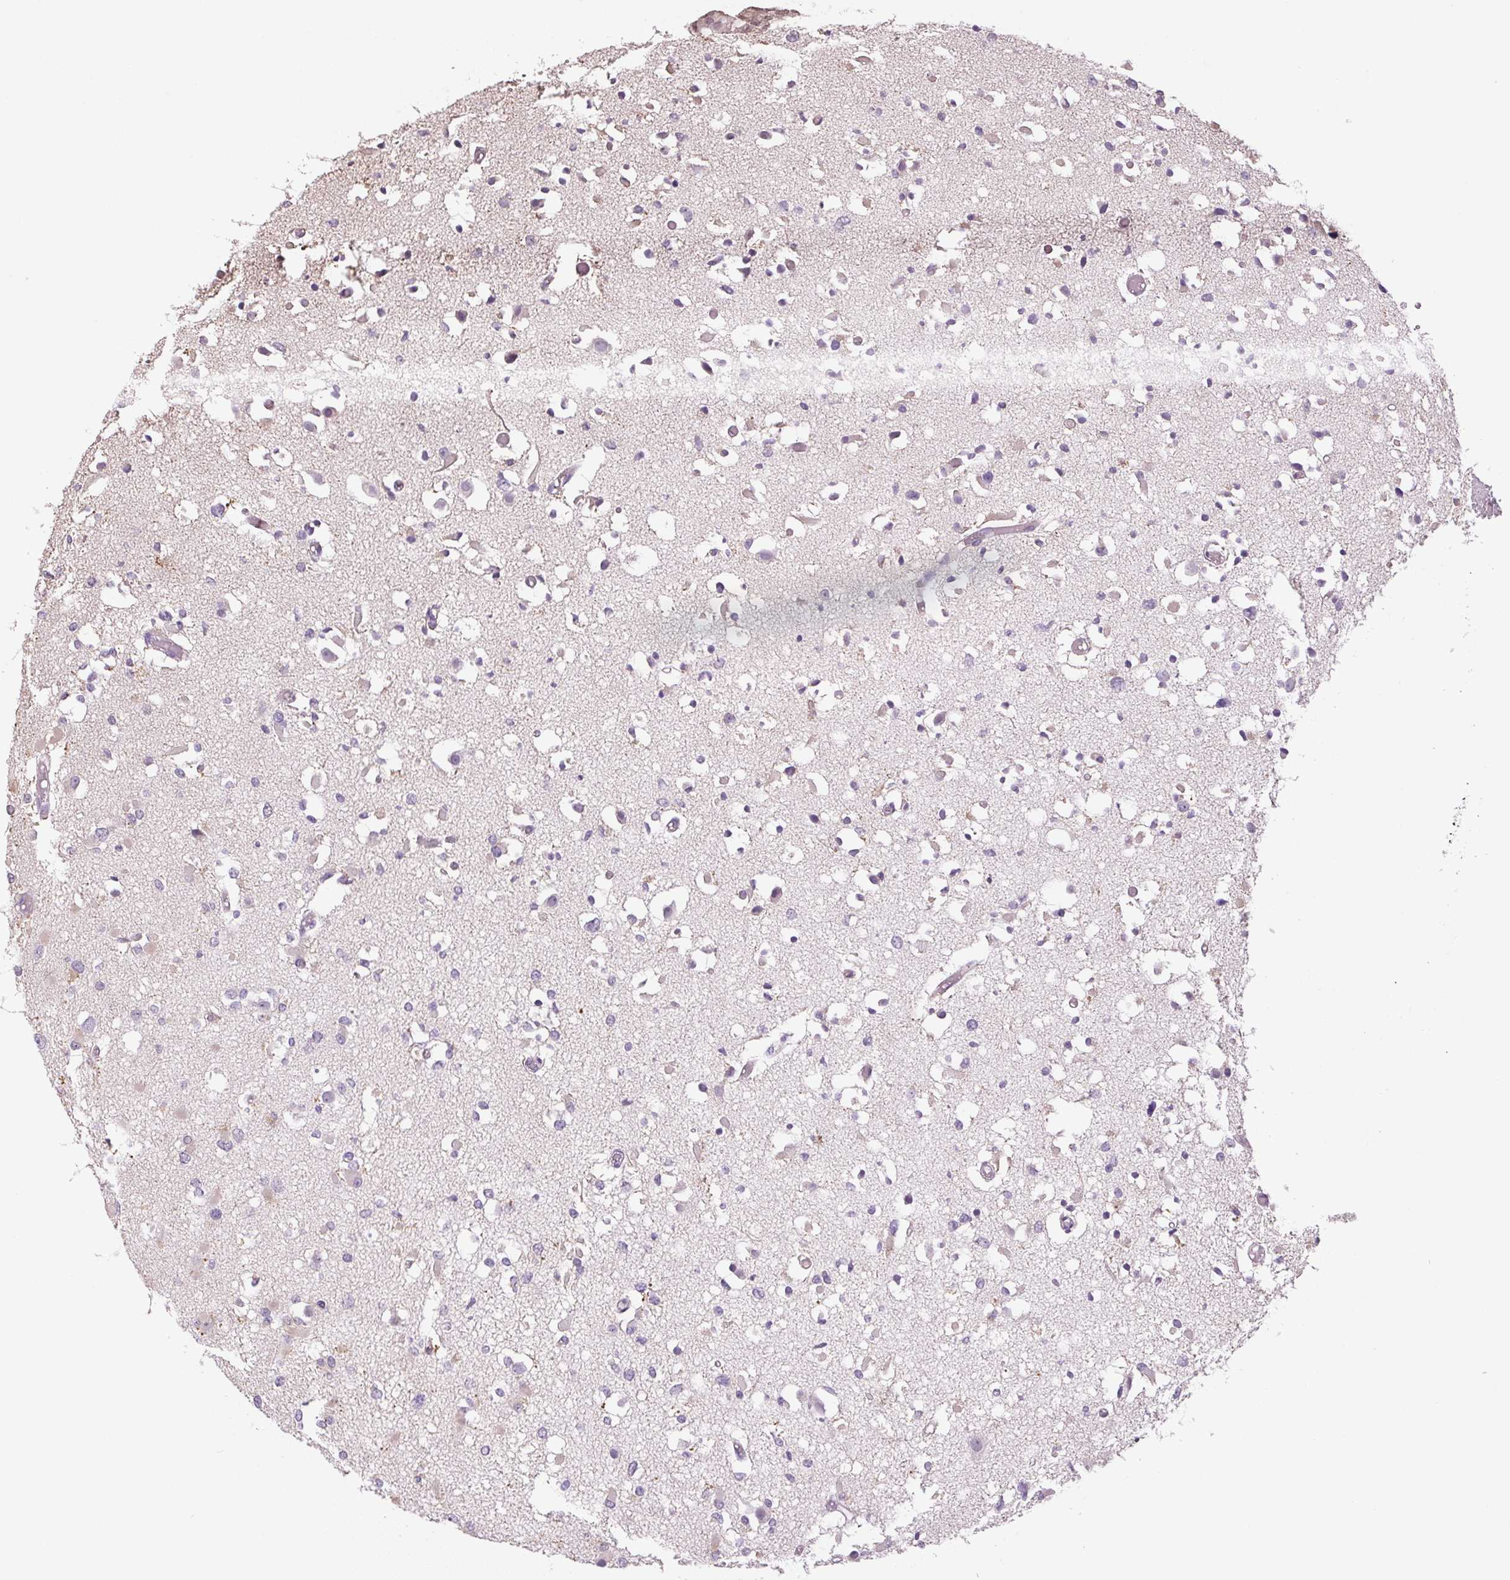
{"staining": {"intensity": "negative", "quantity": "none", "location": "none"}, "tissue": "glioma", "cell_type": "Tumor cells", "image_type": "cancer", "snomed": [{"axis": "morphology", "description": "Glioma, malignant, Low grade"}, {"axis": "topography", "description": "Brain"}], "caption": "This photomicrograph is of glioma stained with immunohistochemistry (IHC) to label a protein in brown with the nuclei are counter-stained blue. There is no expression in tumor cells. Nuclei are stained in blue.", "gene": "SGF29", "patient": {"sex": "female", "age": 22}}